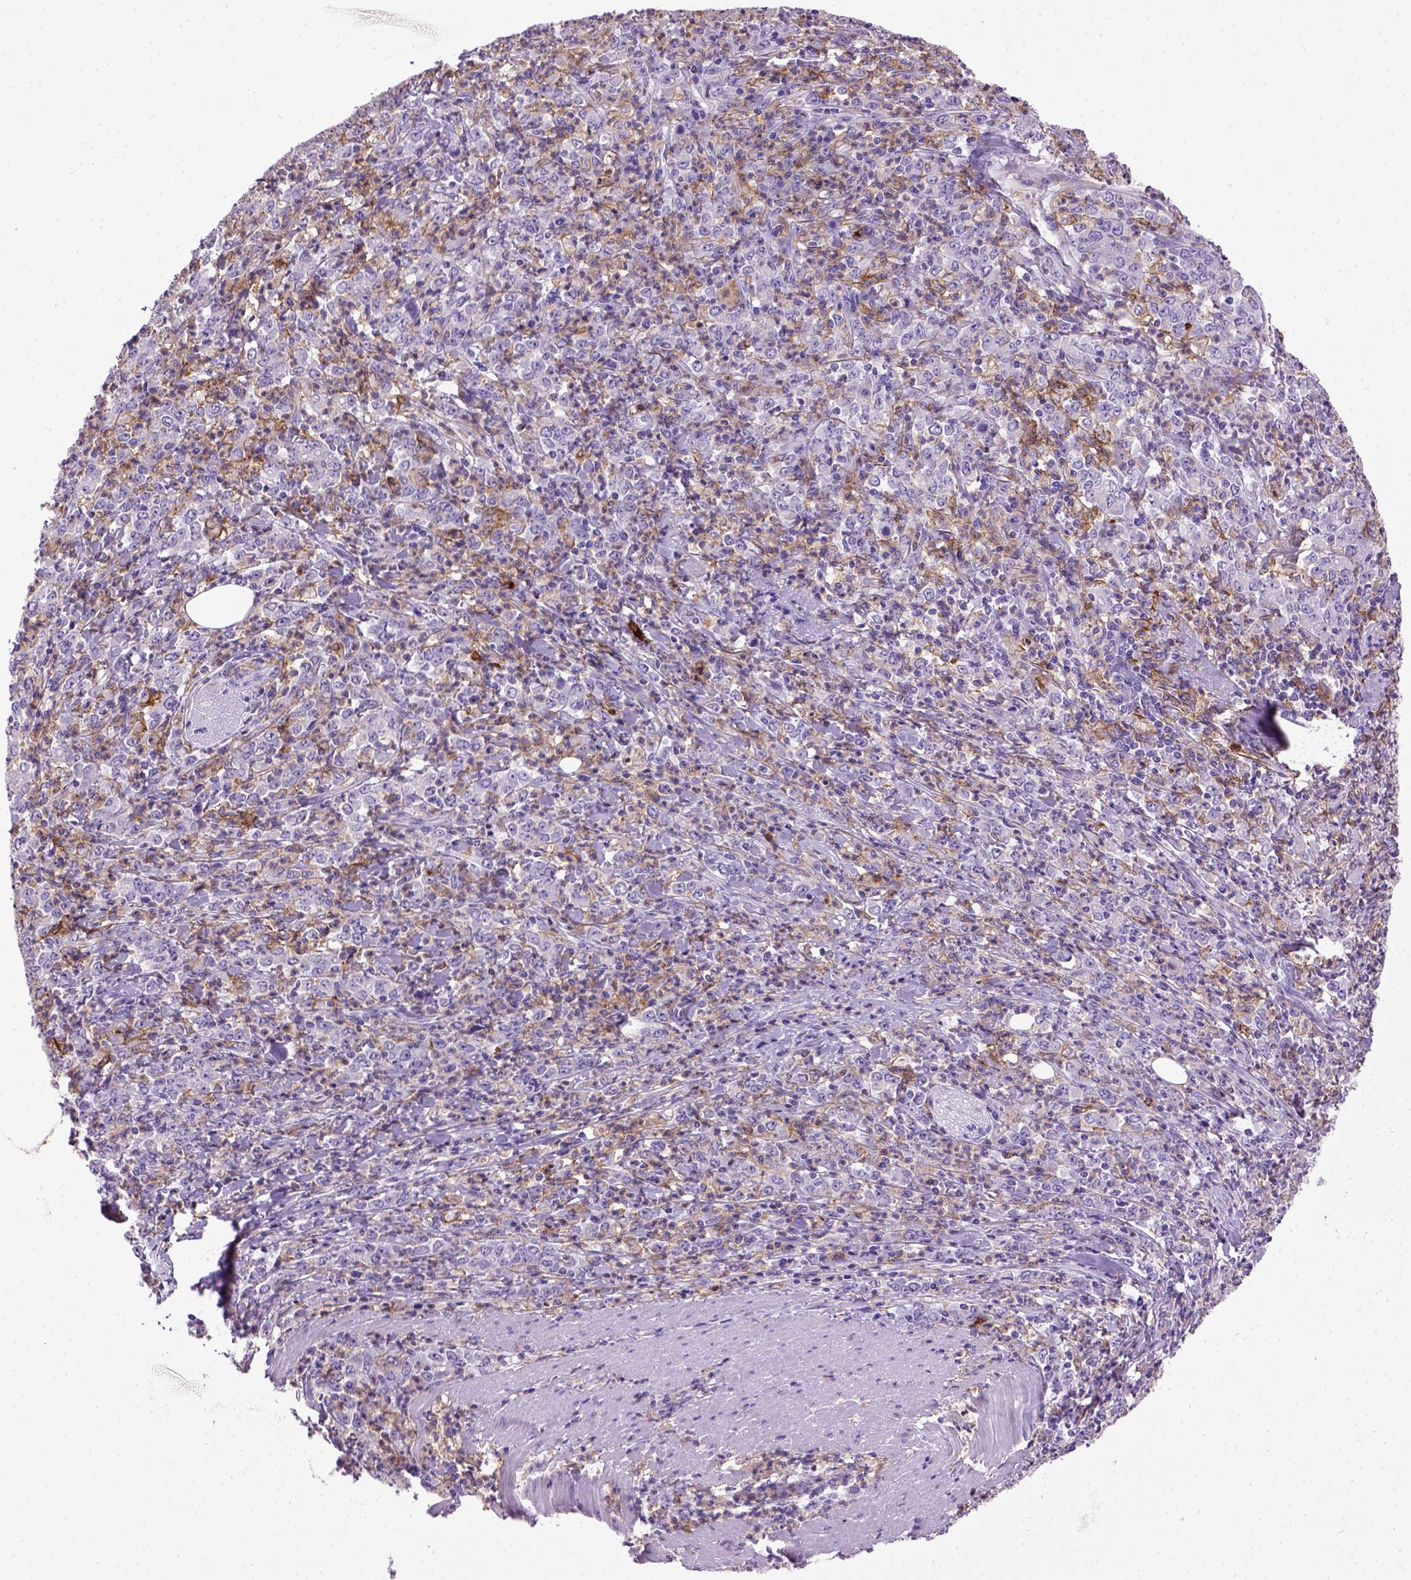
{"staining": {"intensity": "negative", "quantity": "none", "location": "none"}, "tissue": "stomach cancer", "cell_type": "Tumor cells", "image_type": "cancer", "snomed": [{"axis": "morphology", "description": "Adenocarcinoma, NOS"}, {"axis": "topography", "description": "Stomach, lower"}], "caption": "There is no significant staining in tumor cells of stomach cancer (adenocarcinoma). Brightfield microscopy of IHC stained with DAB (3,3'-diaminobenzidine) (brown) and hematoxylin (blue), captured at high magnification.", "gene": "ITGAX", "patient": {"sex": "female", "age": 71}}